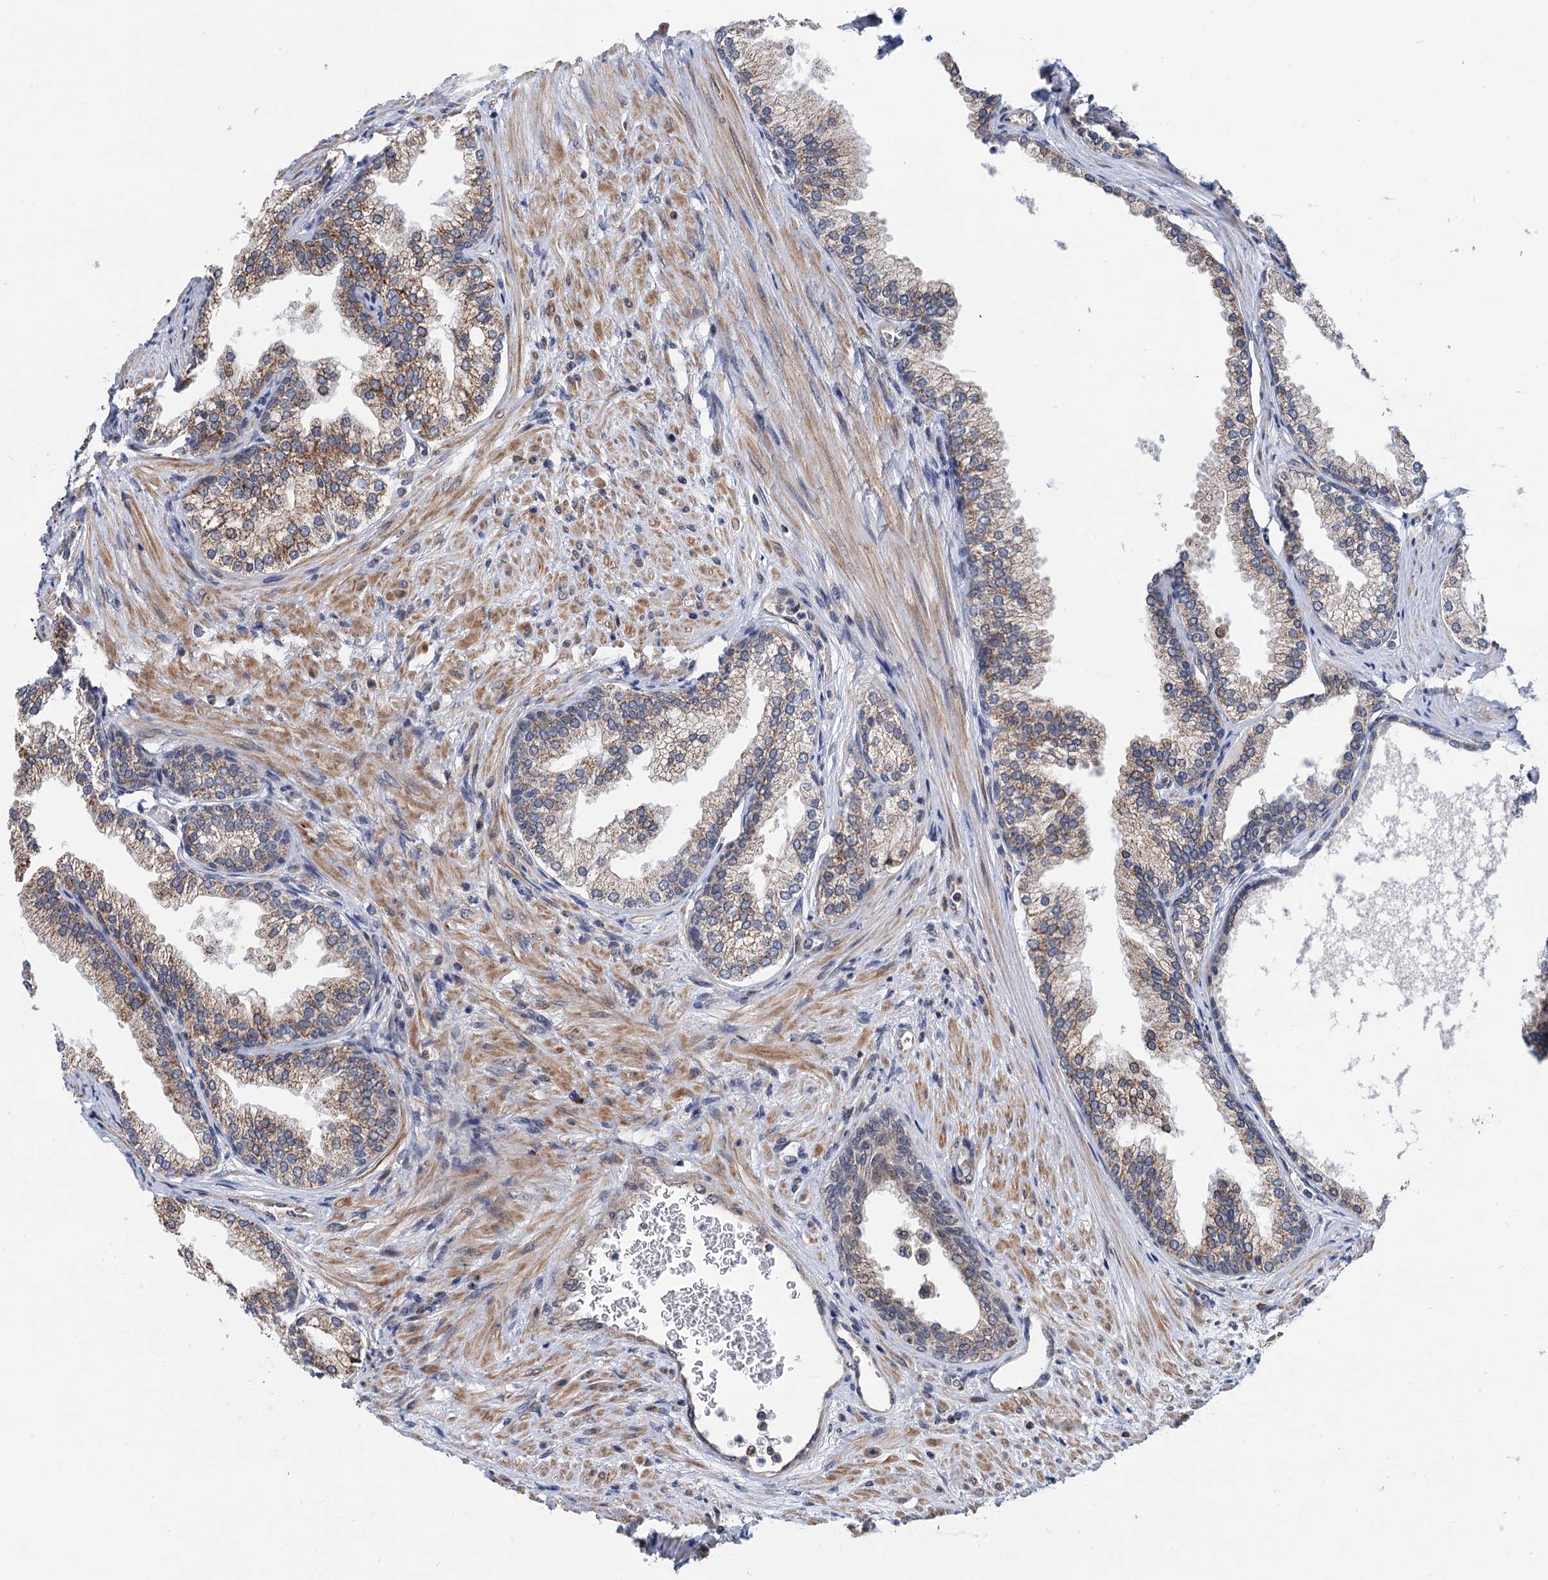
{"staining": {"intensity": "moderate", "quantity": "25%-75%", "location": "cytoplasmic/membranous"}, "tissue": "prostate", "cell_type": "Glandular cells", "image_type": "normal", "snomed": [{"axis": "morphology", "description": "Normal tissue, NOS"}, {"axis": "topography", "description": "Prostate"}], "caption": "Glandular cells exhibit medium levels of moderate cytoplasmic/membranous positivity in about 25%-75% of cells in normal prostate.", "gene": "CMPK2", "patient": {"sex": "male", "age": 76}}